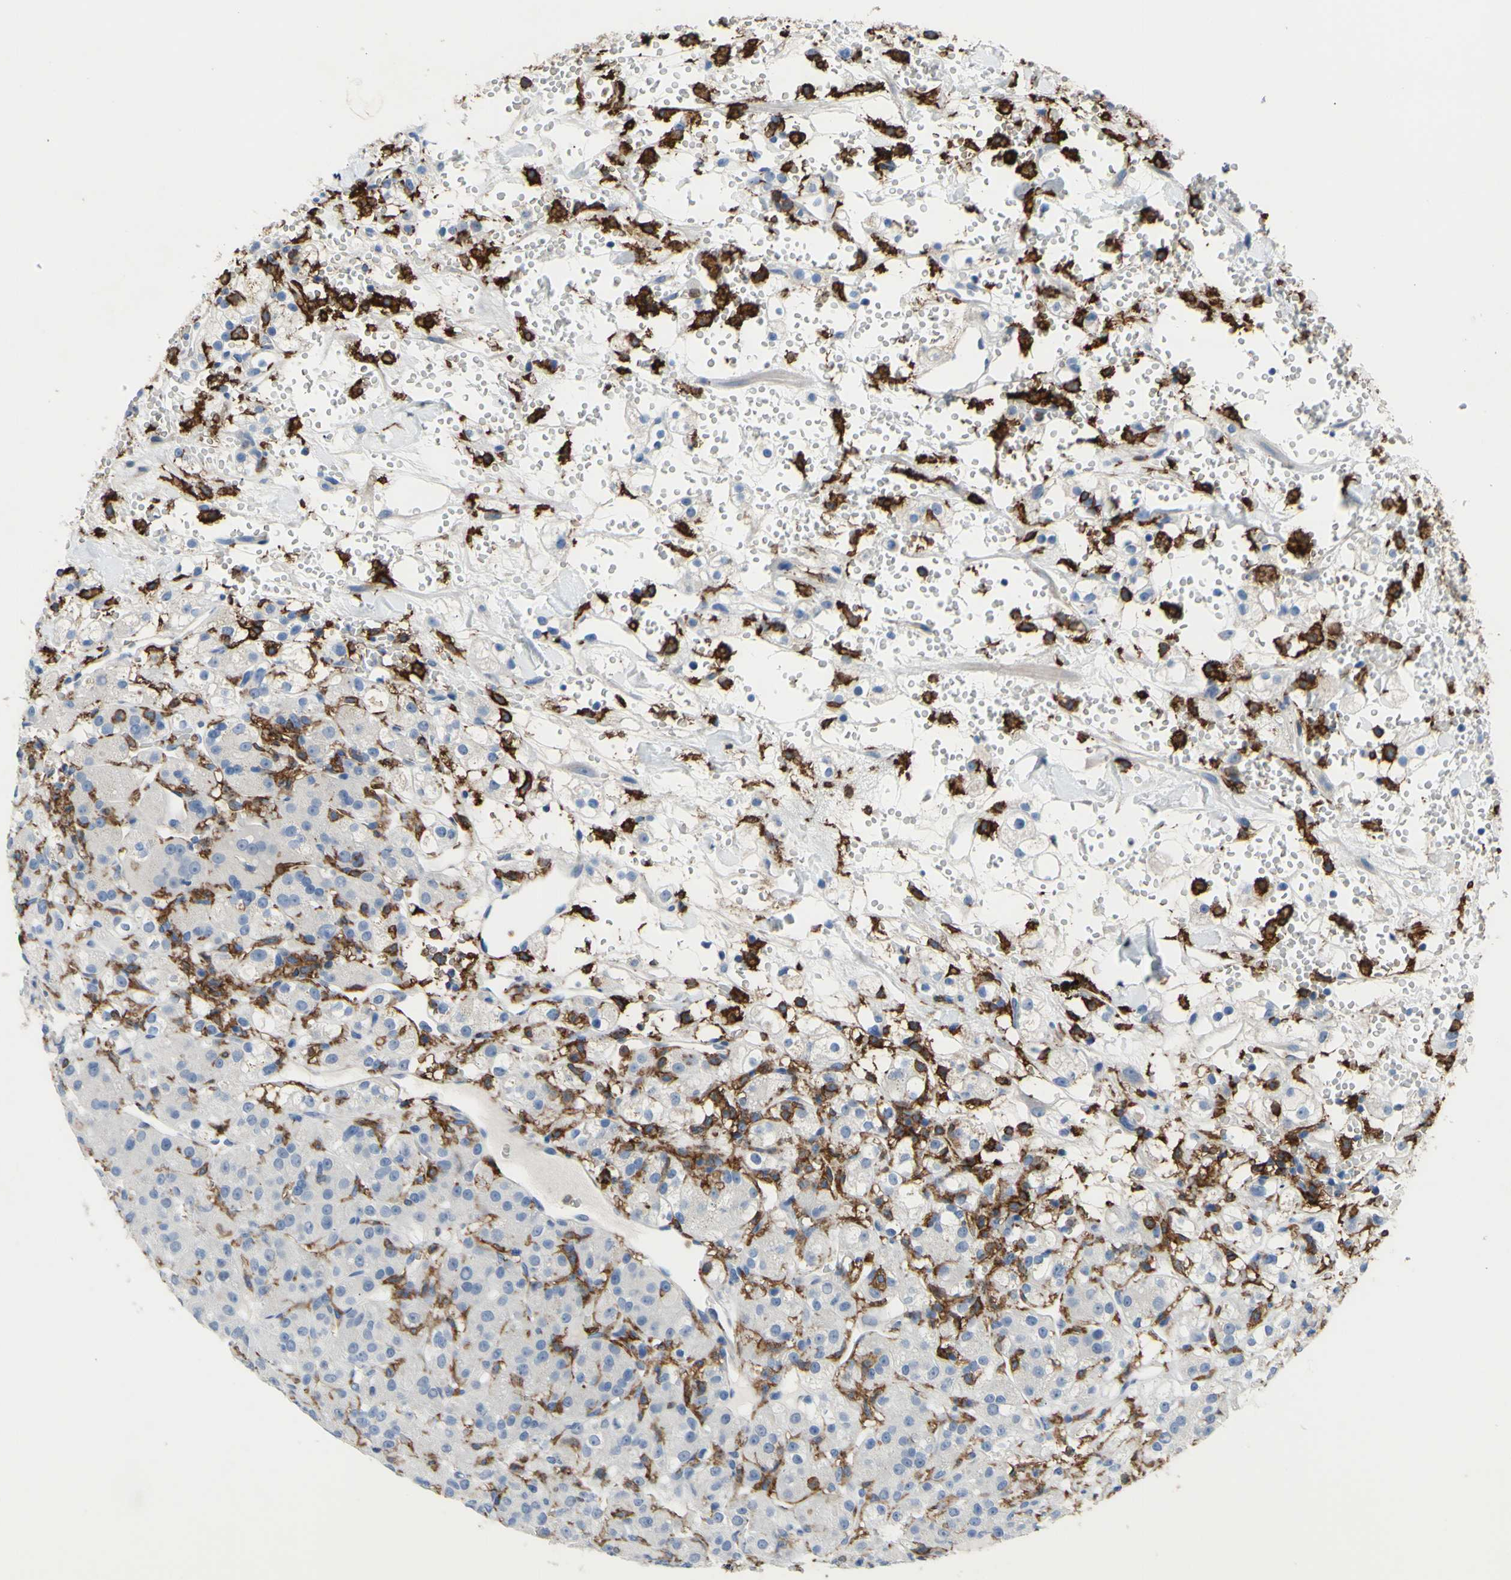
{"staining": {"intensity": "negative", "quantity": "none", "location": "none"}, "tissue": "renal cancer", "cell_type": "Tumor cells", "image_type": "cancer", "snomed": [{"axis": "morphology", "description": "Adenocarcinoma, NOS"}, {"axis": "topography", "description": "Kidney"}], "caption": "Histopathology image shows no significant protein positivity in tumor cells of renal cancer. (DAB immunohistochemistry (IHC) with hematoxylin counter stain).", "gene": "FCGR2A", "patient": {"sex": "male", "age": 61}}